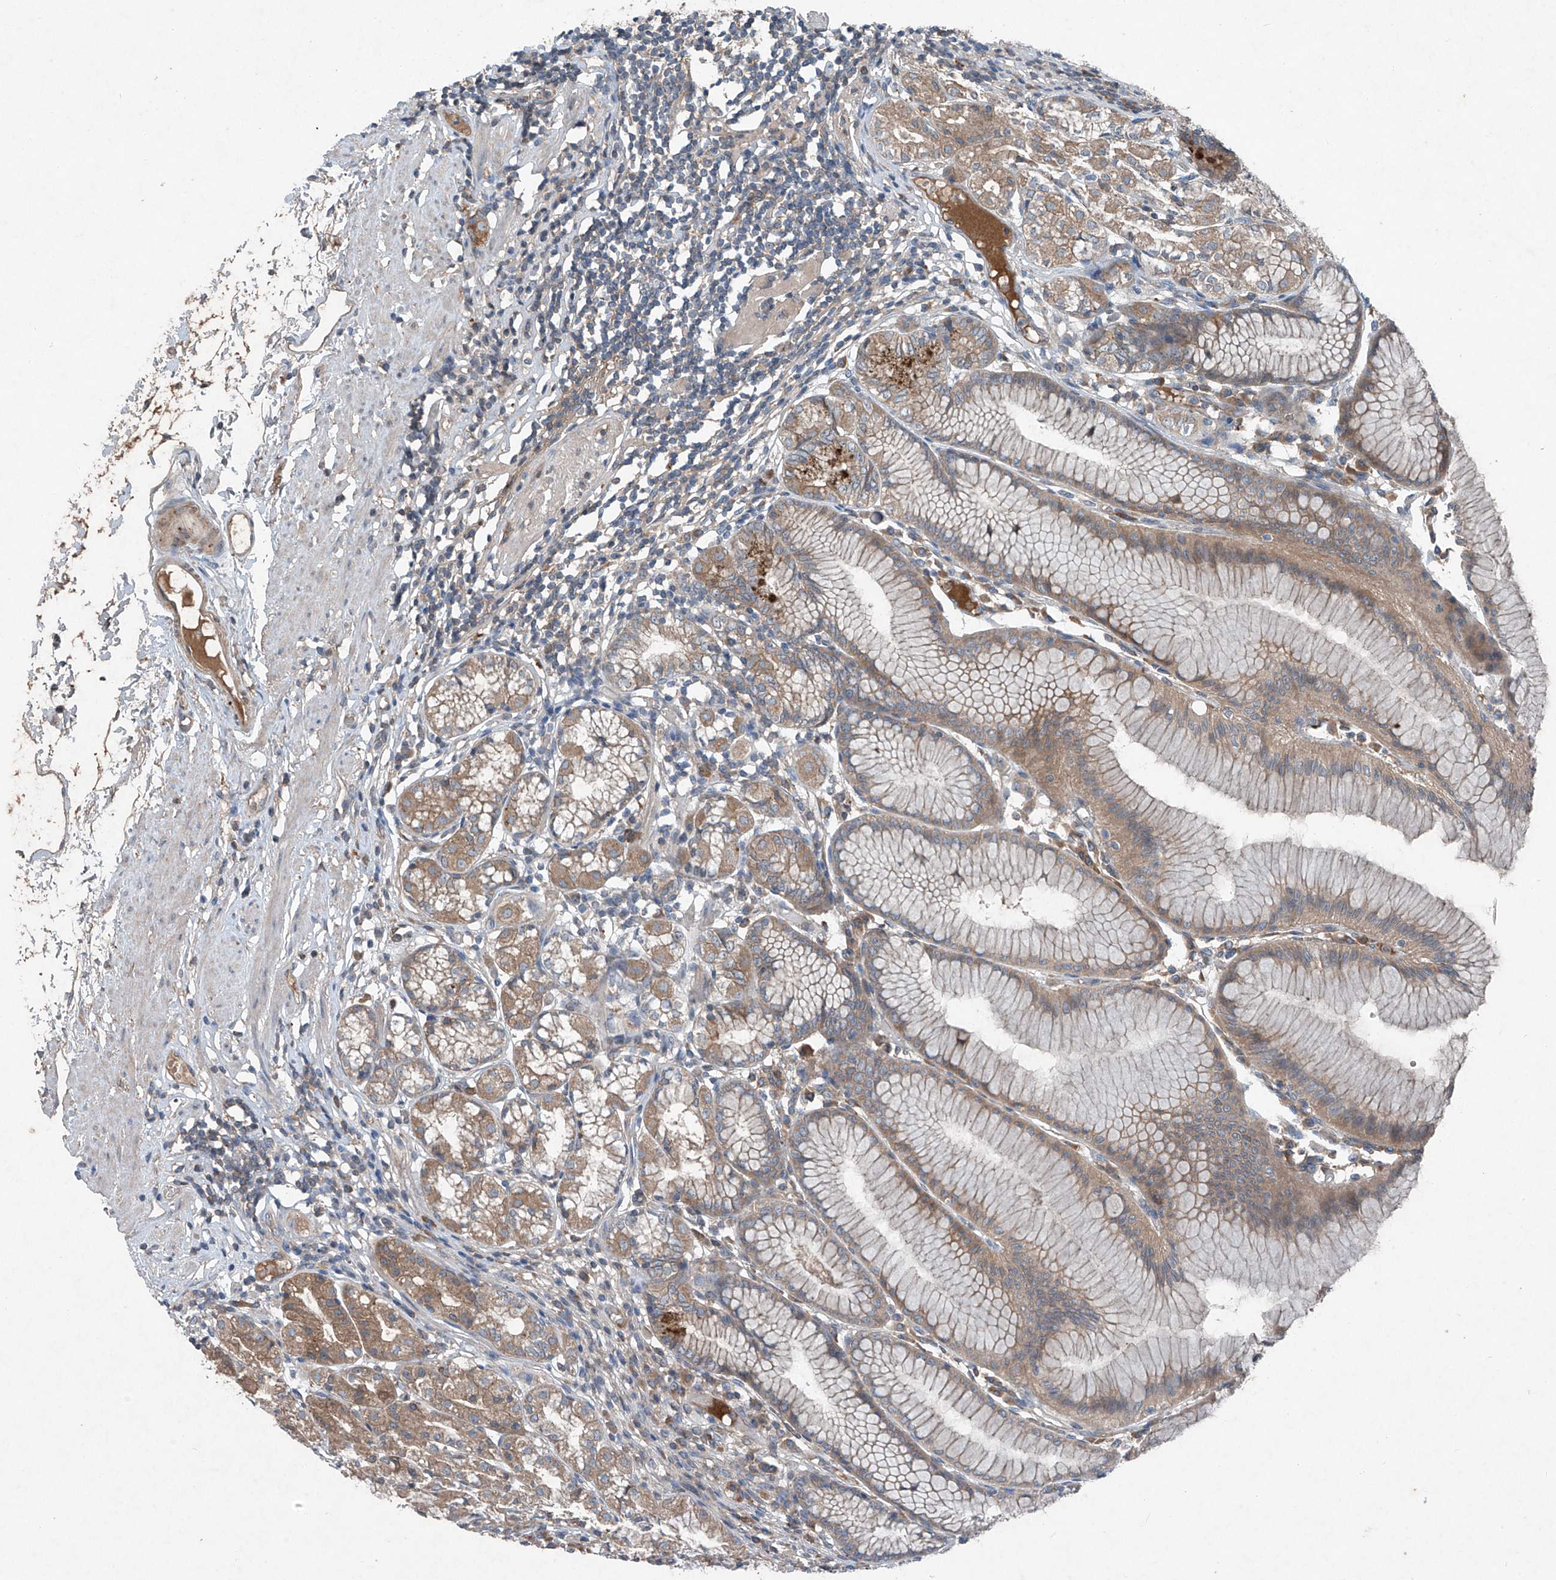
{"staining": {"intensity": "moderate", "quantity": ">75%", "location": "cytoplasmic/membranous"}, "tissue": "stomach", "cell_type": "Glandular cells", "image_type": "normal", "snomed": [{"axis": "morphology", "description": "Normal tissue, NOS"}, {"axis": "topography", "description": "Stomach"}], "caption": "Brown immunohistochemical staining in normal stomach displays moderate cytoplasmic/membranous staining in approximately >75% of glandular cells. (DAB IHC with brightfield microscopy, high magnification).", "gene": "FOXRED2", "patient": {"sex": "female", "age": 57}}